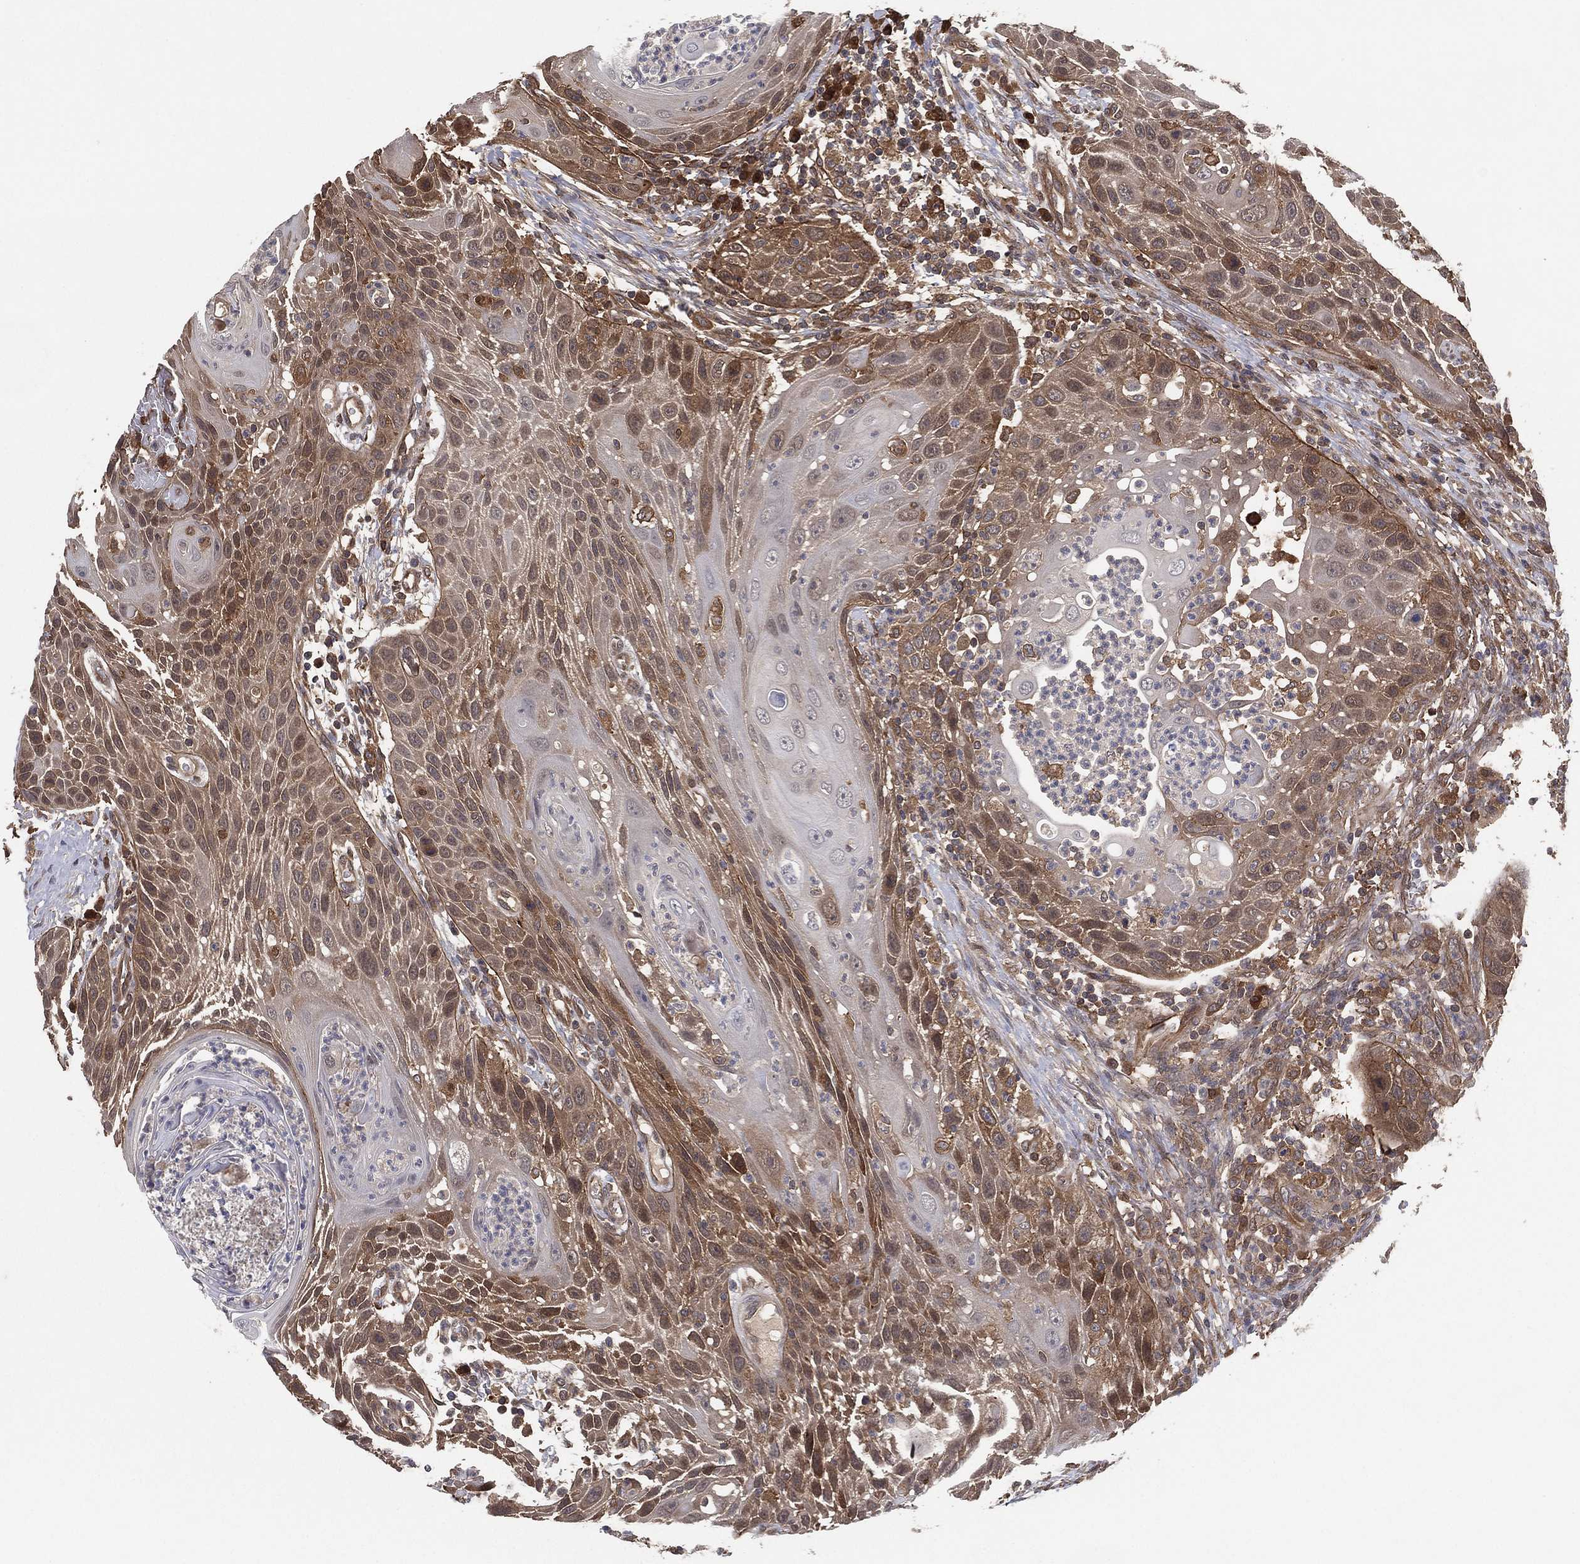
{"staining": {"intensity": "moderate", "quantity": "25%-75%", "location": "cytoplasmic/membranous"}, "tissue": "head and neck cancer", "cell_type": "Tumor cells", "image_type": "cancer", "snomed": [{"axis": "morphology", "description": "Squamous cell carcinoma, NOS"}, {"axis": "topography", "description": "Head-Neck"}], "caption": "IHC micrograph of human squamous cell carcinoma (head and neck) stained for a protein (brown), which shows medium levels of moderate cytoplasmic/membranous staining in approximately 25%-75% of tumor cells.", "gene": "PSMG4", "patient": {"sex": "male", "age": 69}}